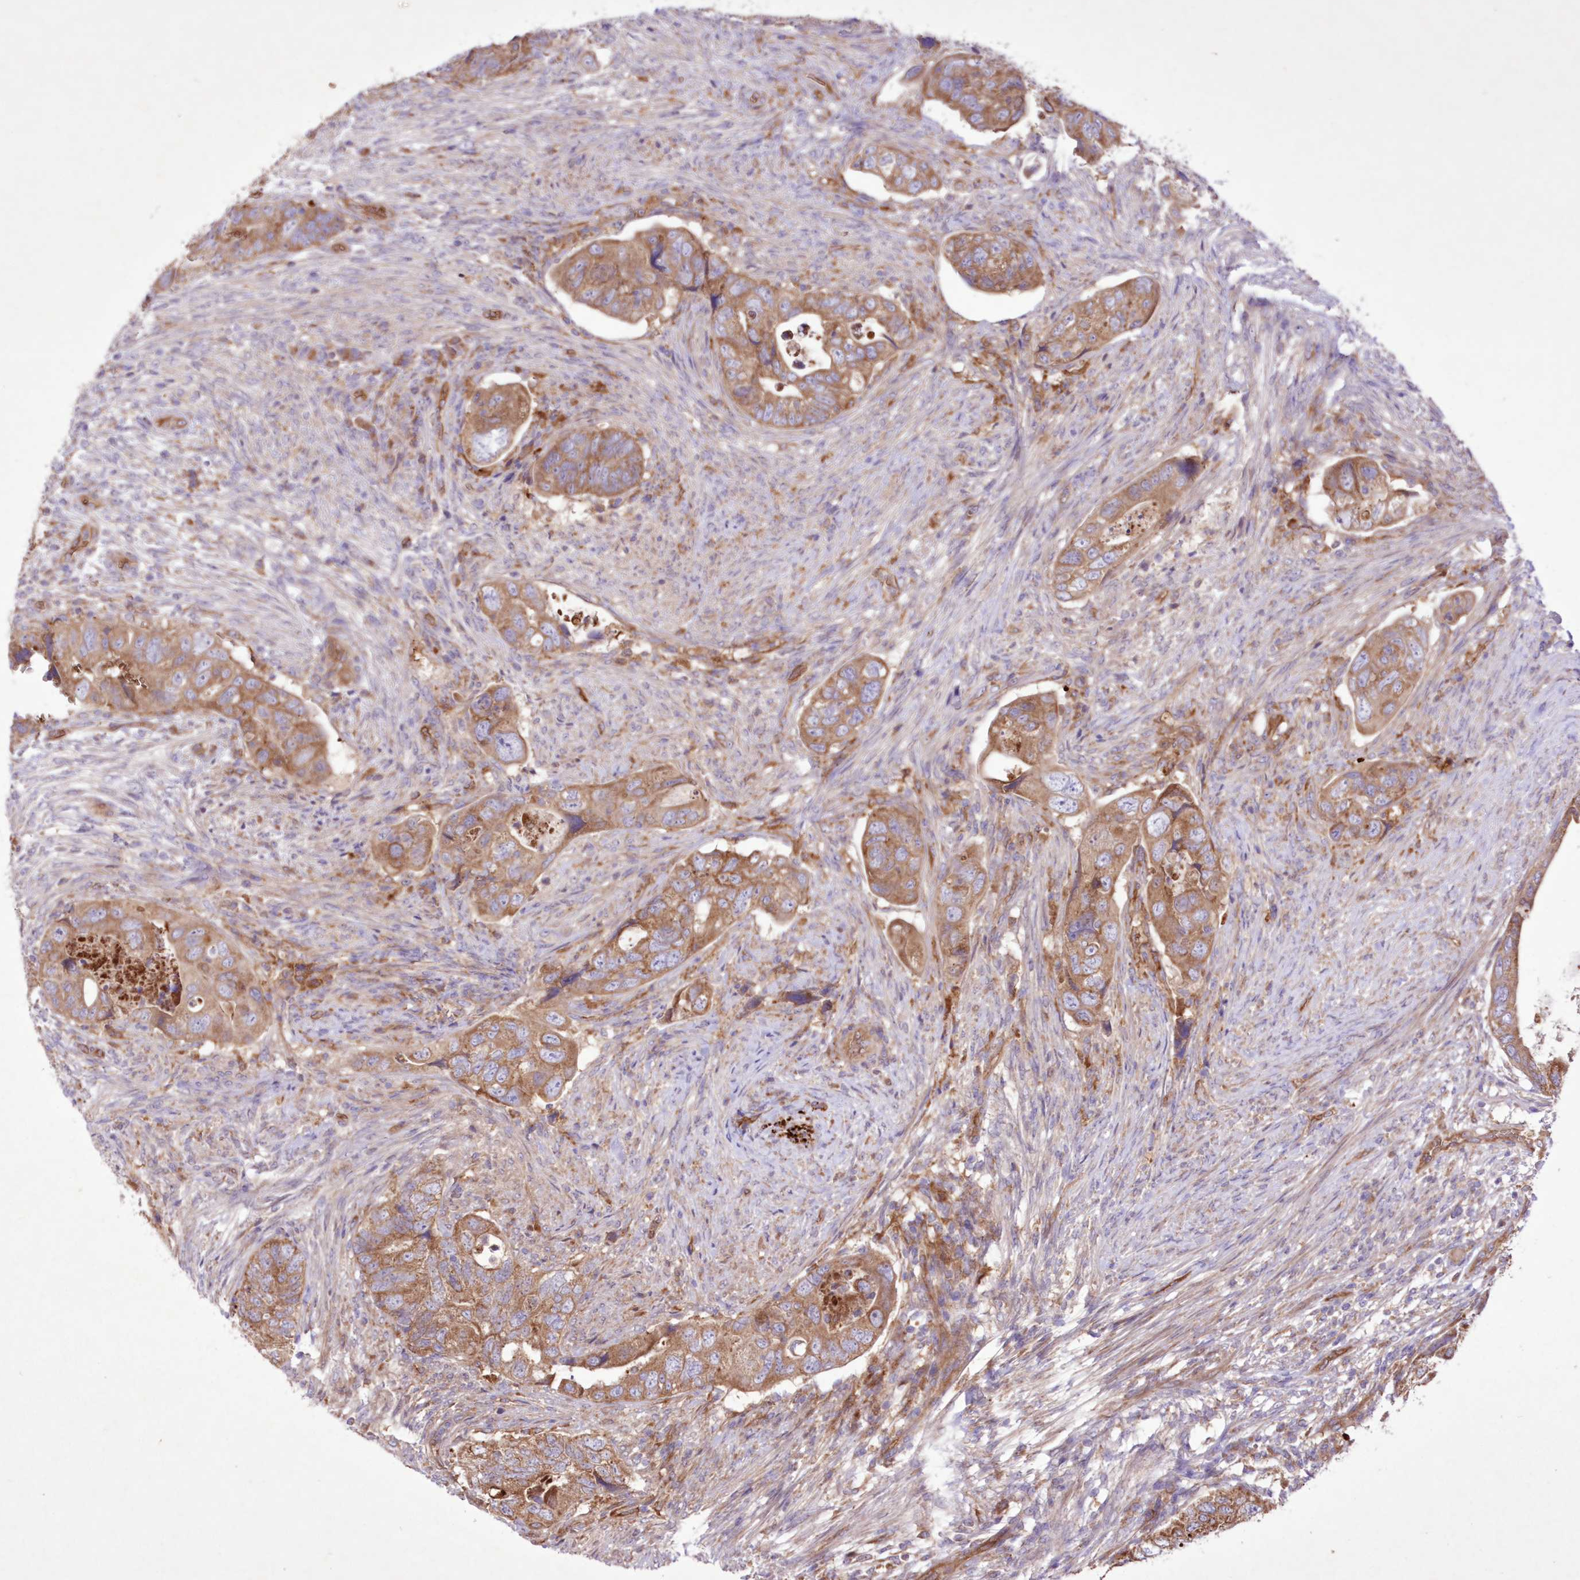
{"staining": {"intensity": "moderate", "quantity": ">75%", "location": "cytoplasmic/membranous"}, "tissue": "colorectal cancer", "cell_type": "Tumor cells", "image_type": "cancer", "snomed": [{"axis": "morphology", "description": "Adenocarcinoma, NOS"}, {"axis": "topography", "description": "Rectum"}], "caption": "Protein expression by IHC reveals moderate cytoplasmic/membranous expression in approximately >75% of tumor cells in colorectal cancer.", "gene": "FCHO2", "patient": {"sex": "male", "age": 63}}